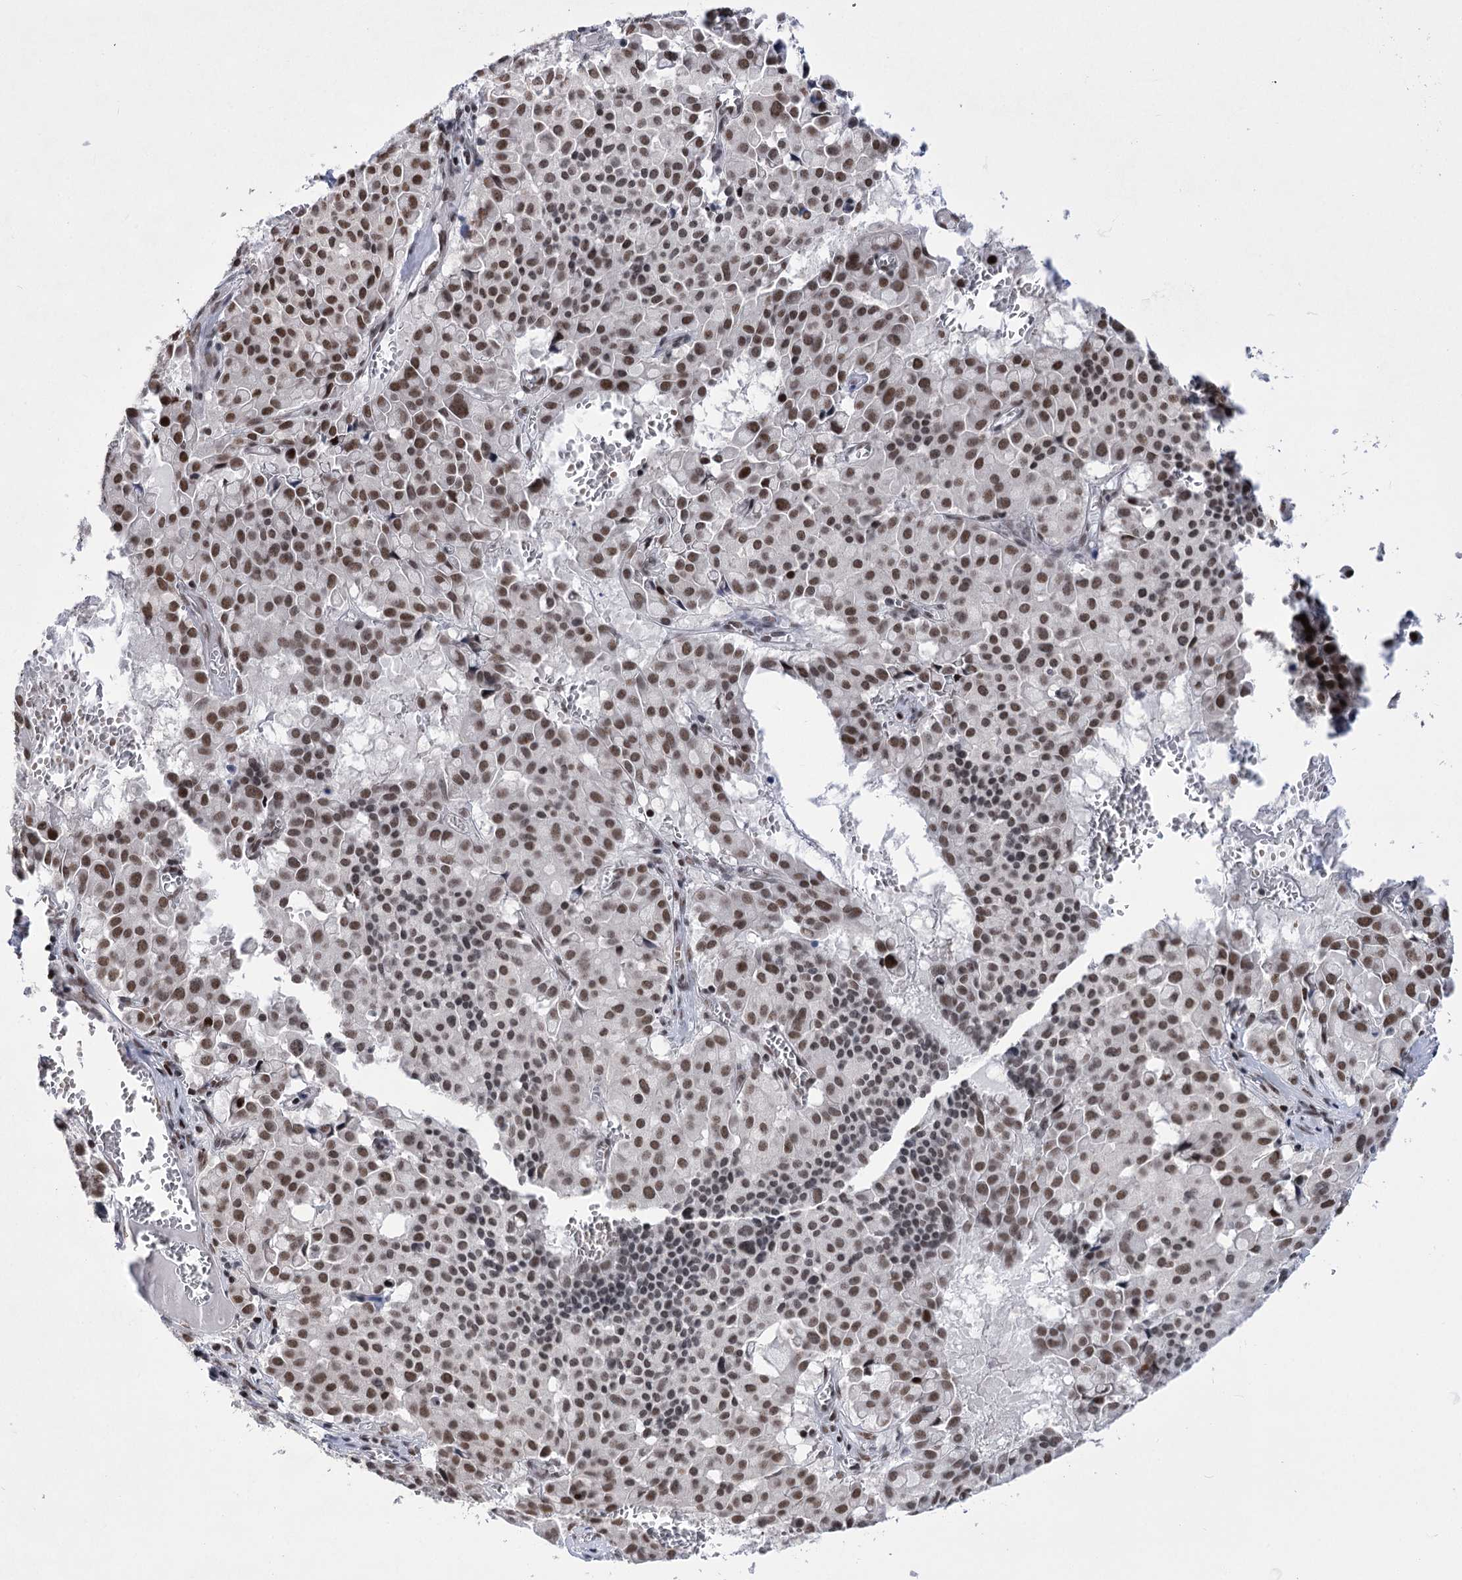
{"staining": {"intensity": "moderate", "quantity": ">75%", "location": "nuclear"}, "tissue": "pancreatic cancer", "cell_type": "Tumor cells", "image_type": "cancer", "snomed": [{"axis": "morphology", "description": "Adenocarcinoma, NOS"}, {"axis": "topography", "description": "Pancreas"}], "caption": "An image of human adenocarcinoma (pancreatic) stained for a protein displays moderate nuclear brown staining in tumor cells.", "gene": "POU4F3", "patient": {"sex": "male", "age": 65}}